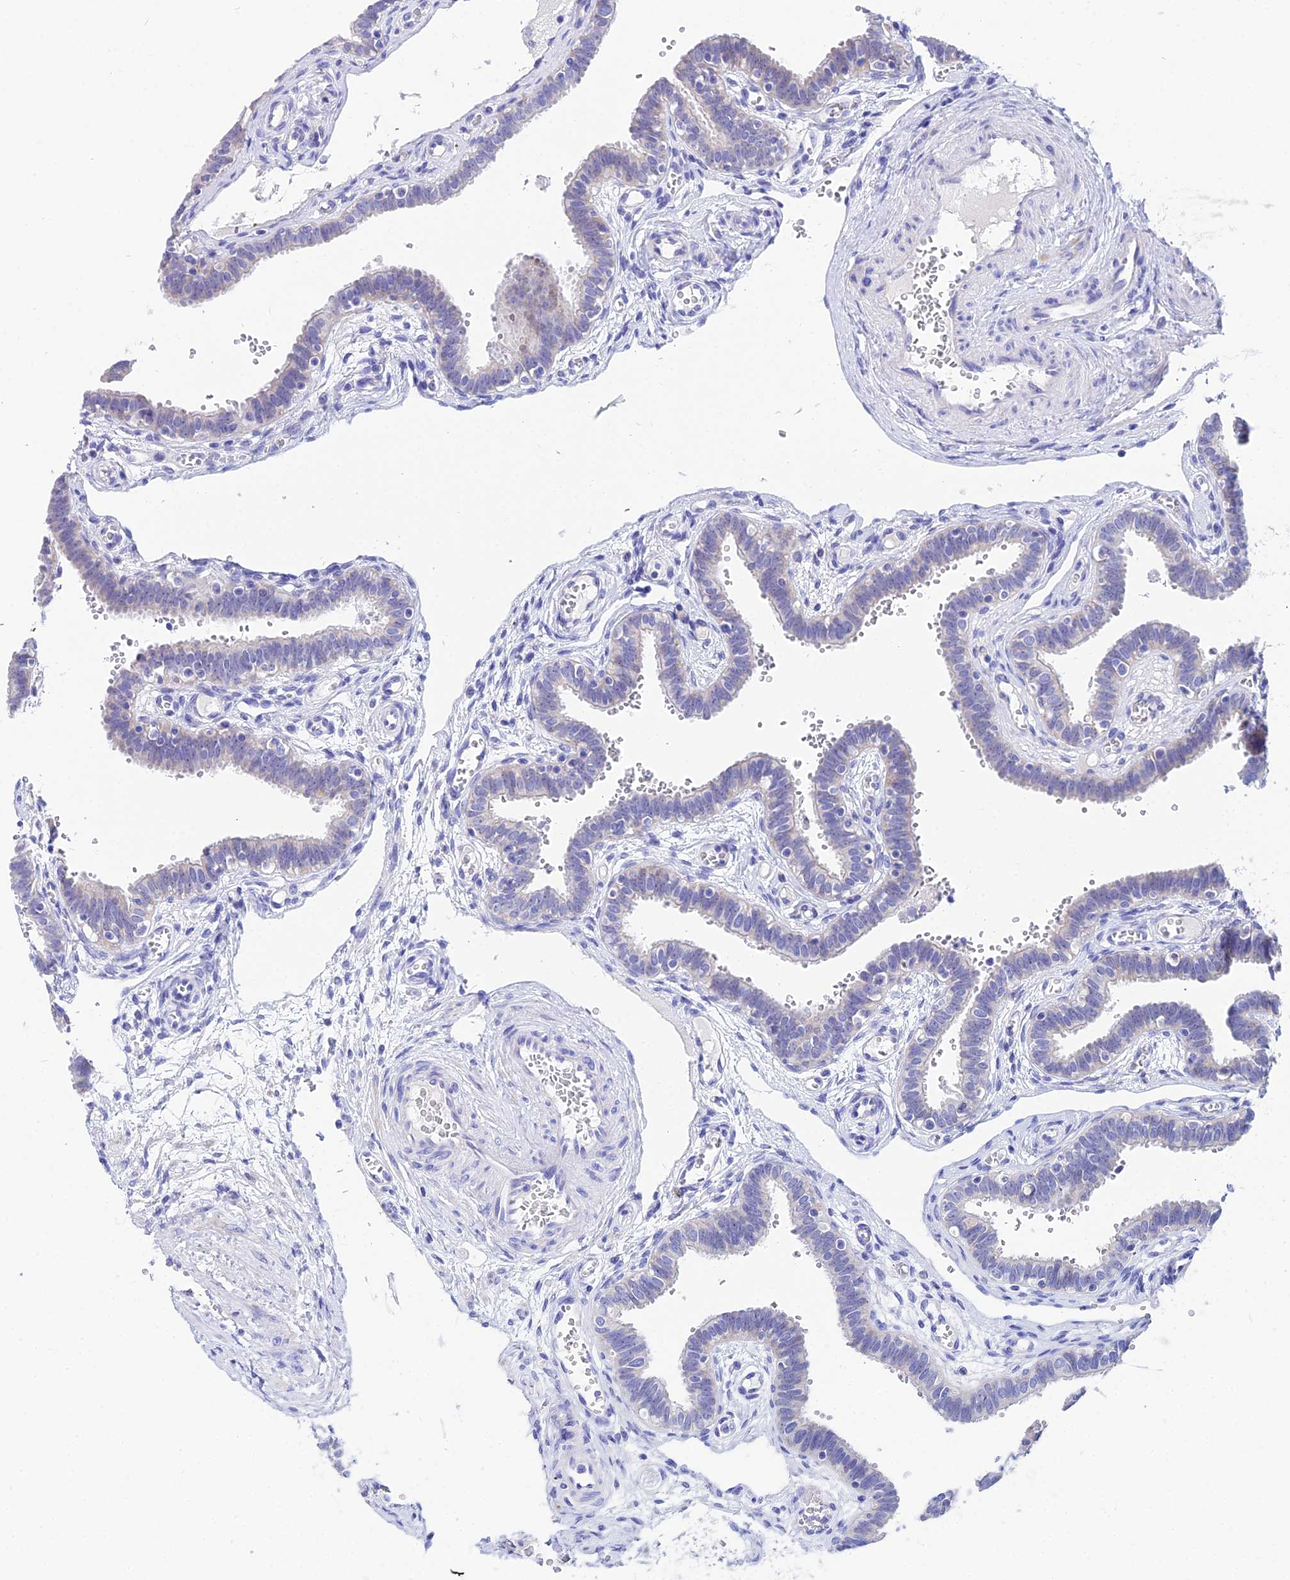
{"staining": {"intensity": "negative", "quantity": "none", "location": "none"}, "tissue": "fallopian tube", "cell_type": "Glandular cells", "image_type": "normal", "snomed": [{"axis": "morphology", "description": "Normal tissue, NOS"}, {"axis": "topography", "description": "Fallopian tube"}, {"axis": "topography", "description": "Placenta"}], "caption": "Glandular cells show no significant expression in normal fallopian tube.", "gene": "CEP41", "patient": {"sex": "female", "age": 32}}